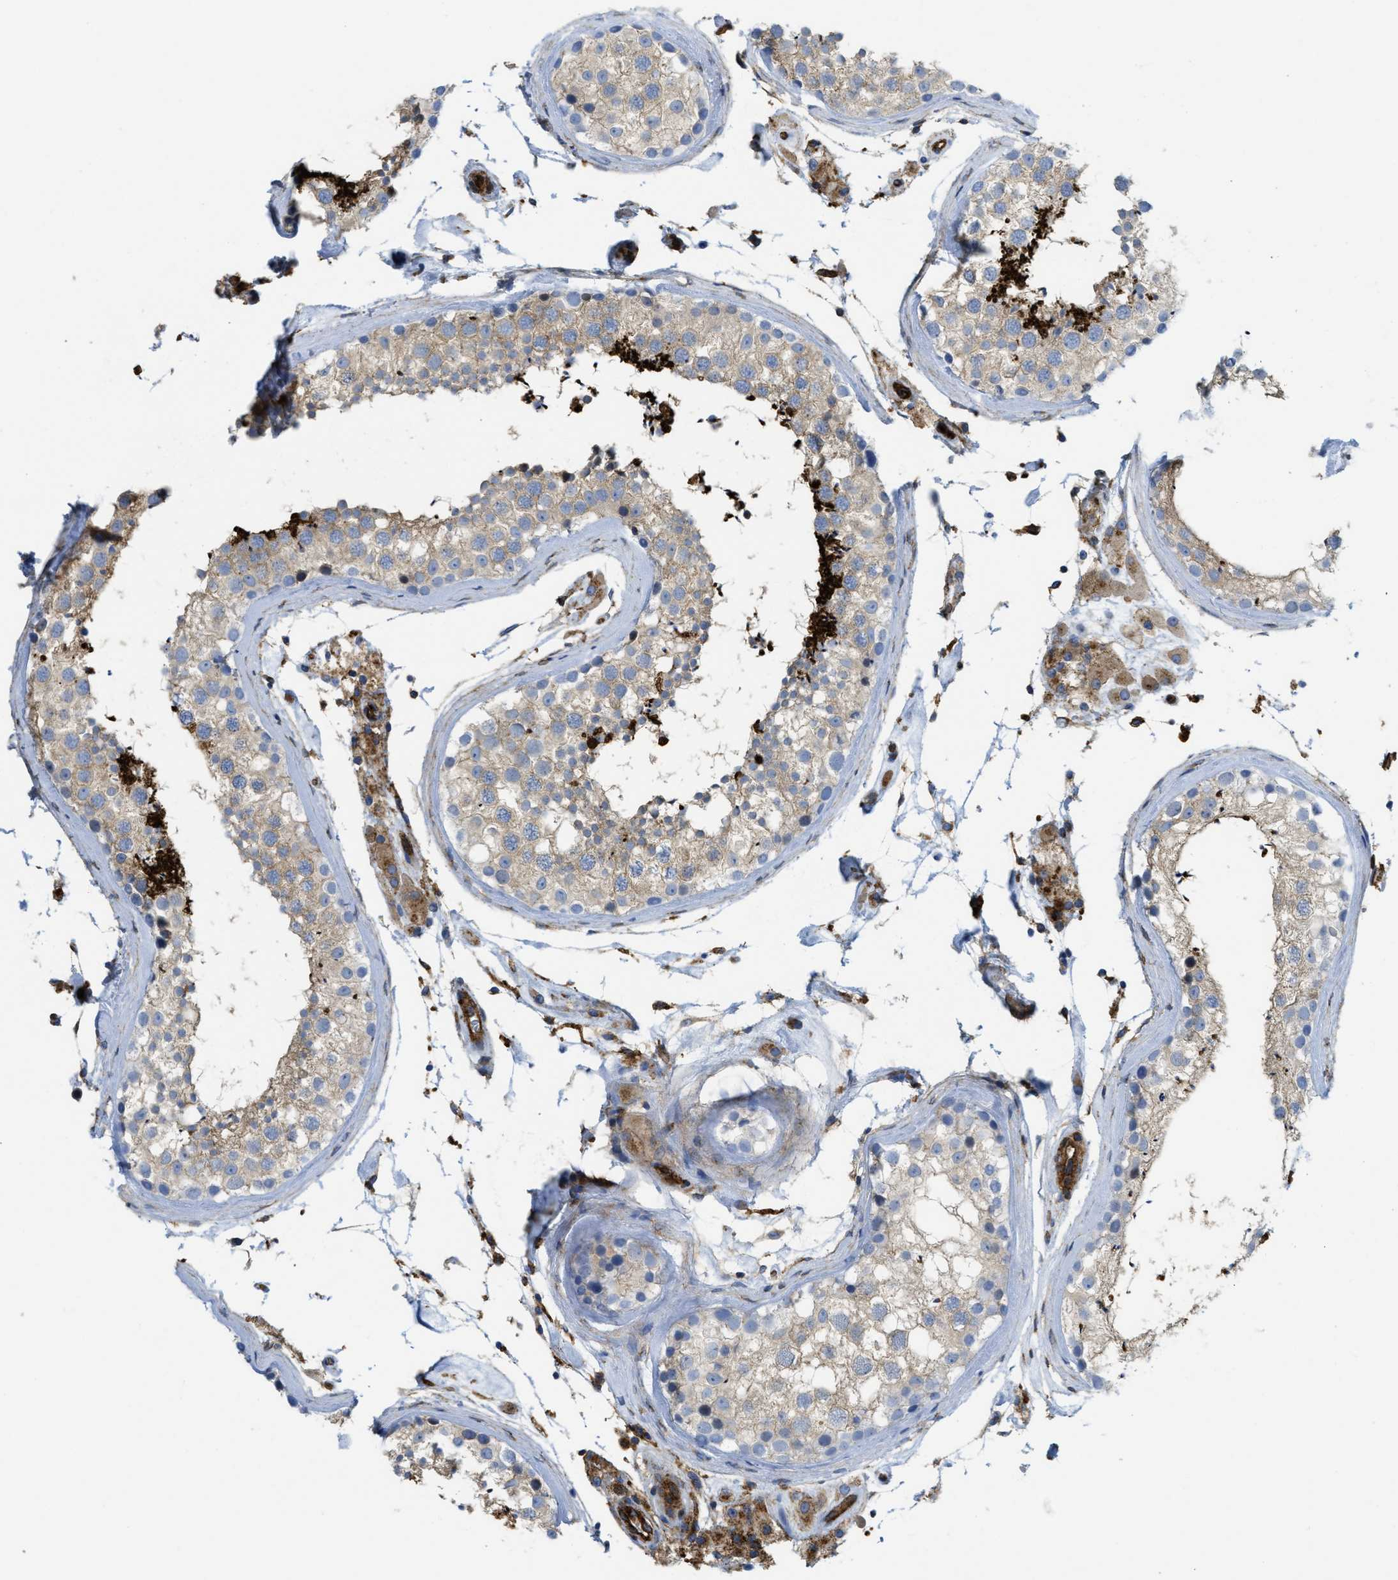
{"staining": {"intensity": "moderate", "quantity": ">75%", "location": "cytoplasmic/membranous"}, "tissue": "testis", "cell_type": "Cells in seminiferous ducts", "image_type": "normal", "snomed": [{"axis": "morphology", "description": "Normal tissue, NOS"}, {"axis": "topography", "description": "Testis"}], "caption": "The micrograph demonstrates staining of unremarkable testis, revealing moderate cytoplasmic/membranous protein positivity (brown color) within cells in seminiferous ducts. The staining is performed using DAB (3,3'-diaminobenzidine) brown chromogen to label protein expression. The nuclei are counter-stained blue using hematoxylin.", "gene": "HIP1", "patient": {"sex": "male", "age": 46}}